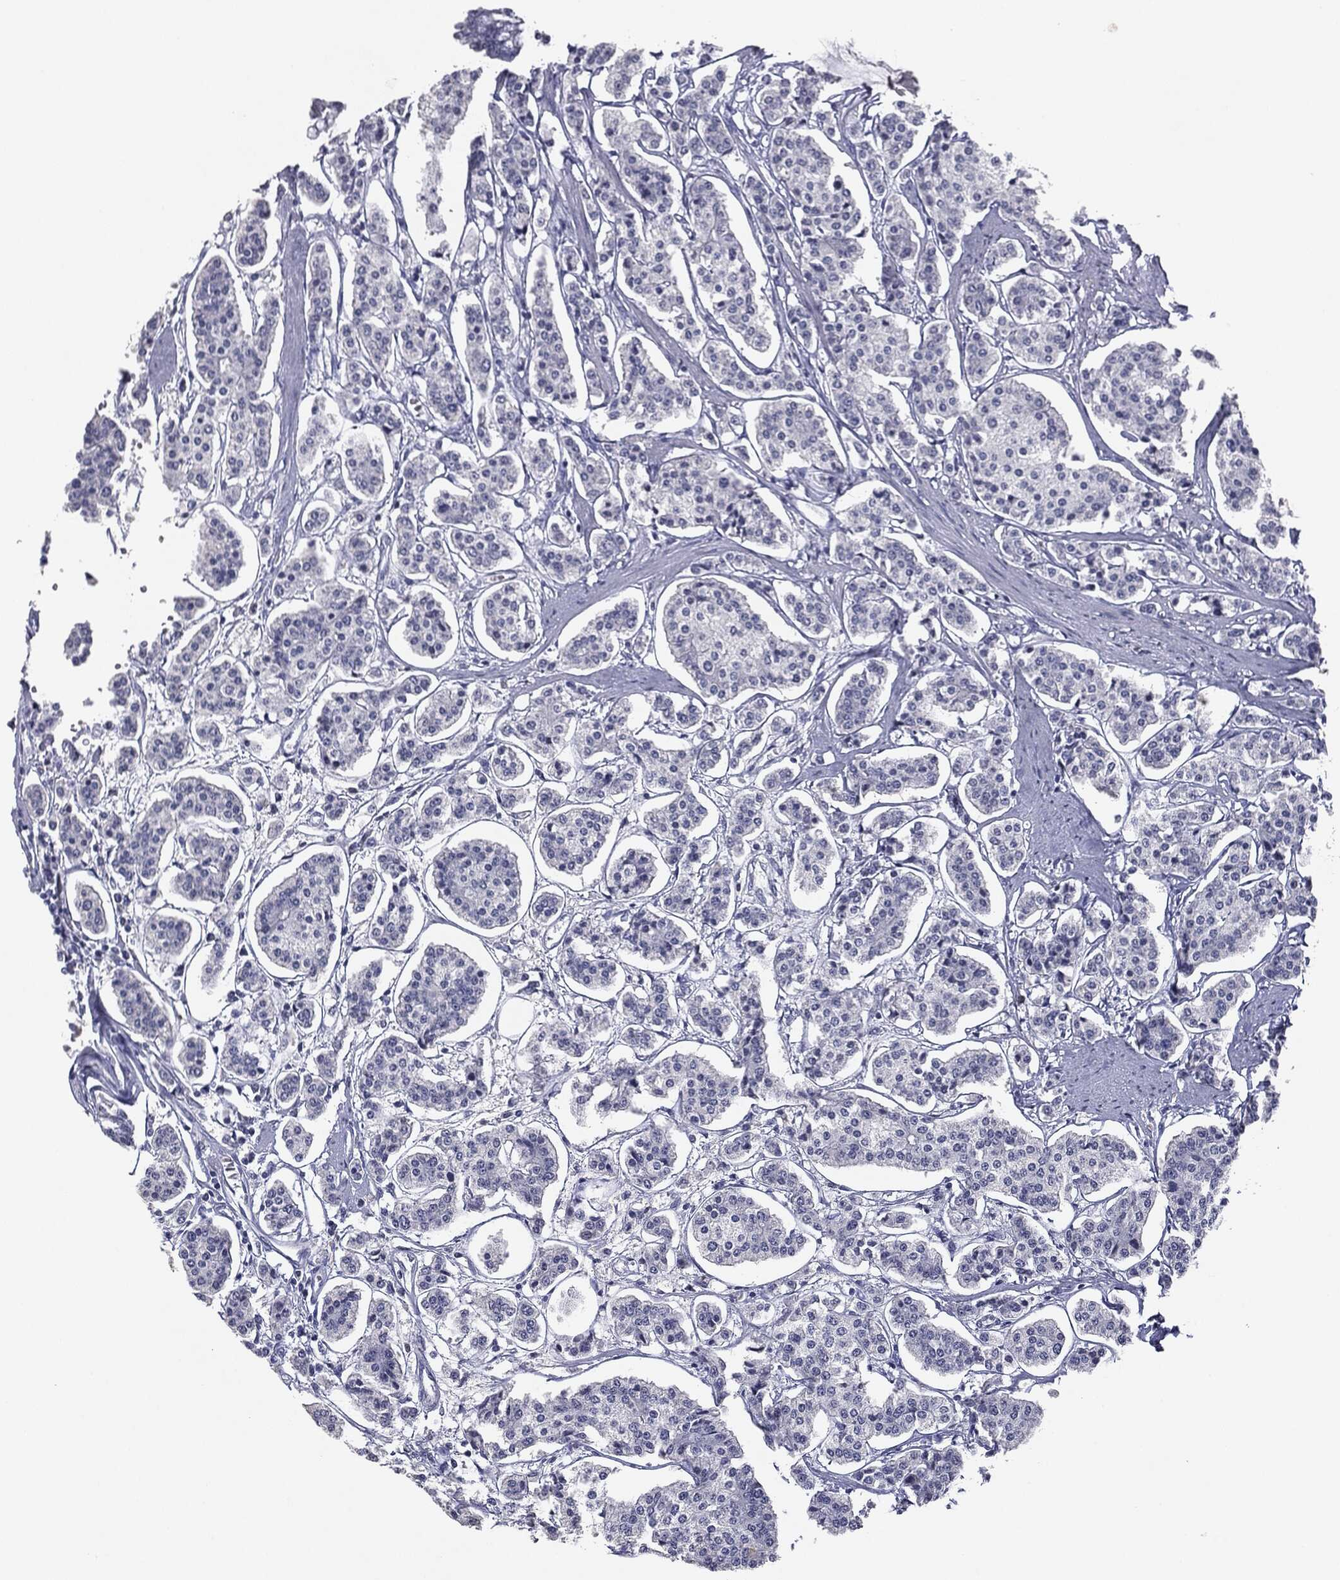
{"staining": {"intensity": "negative", "quantity": "none", "location": "none"}, "tissue": "carcinoid", "cell_type": "Tumor cells", "image_type": "cancer", "snomed": [{"axis": "morphology", "description": "Carcinoid, malignant, NOS"}, {"axis": "topography", "description": "Small intestine"}], "caption": "This is an IHC image of human carcinoid. There is no expression in tumor cells.", "gene": "SERPINB4", "patient": {"sex": "female", "age": 65}}